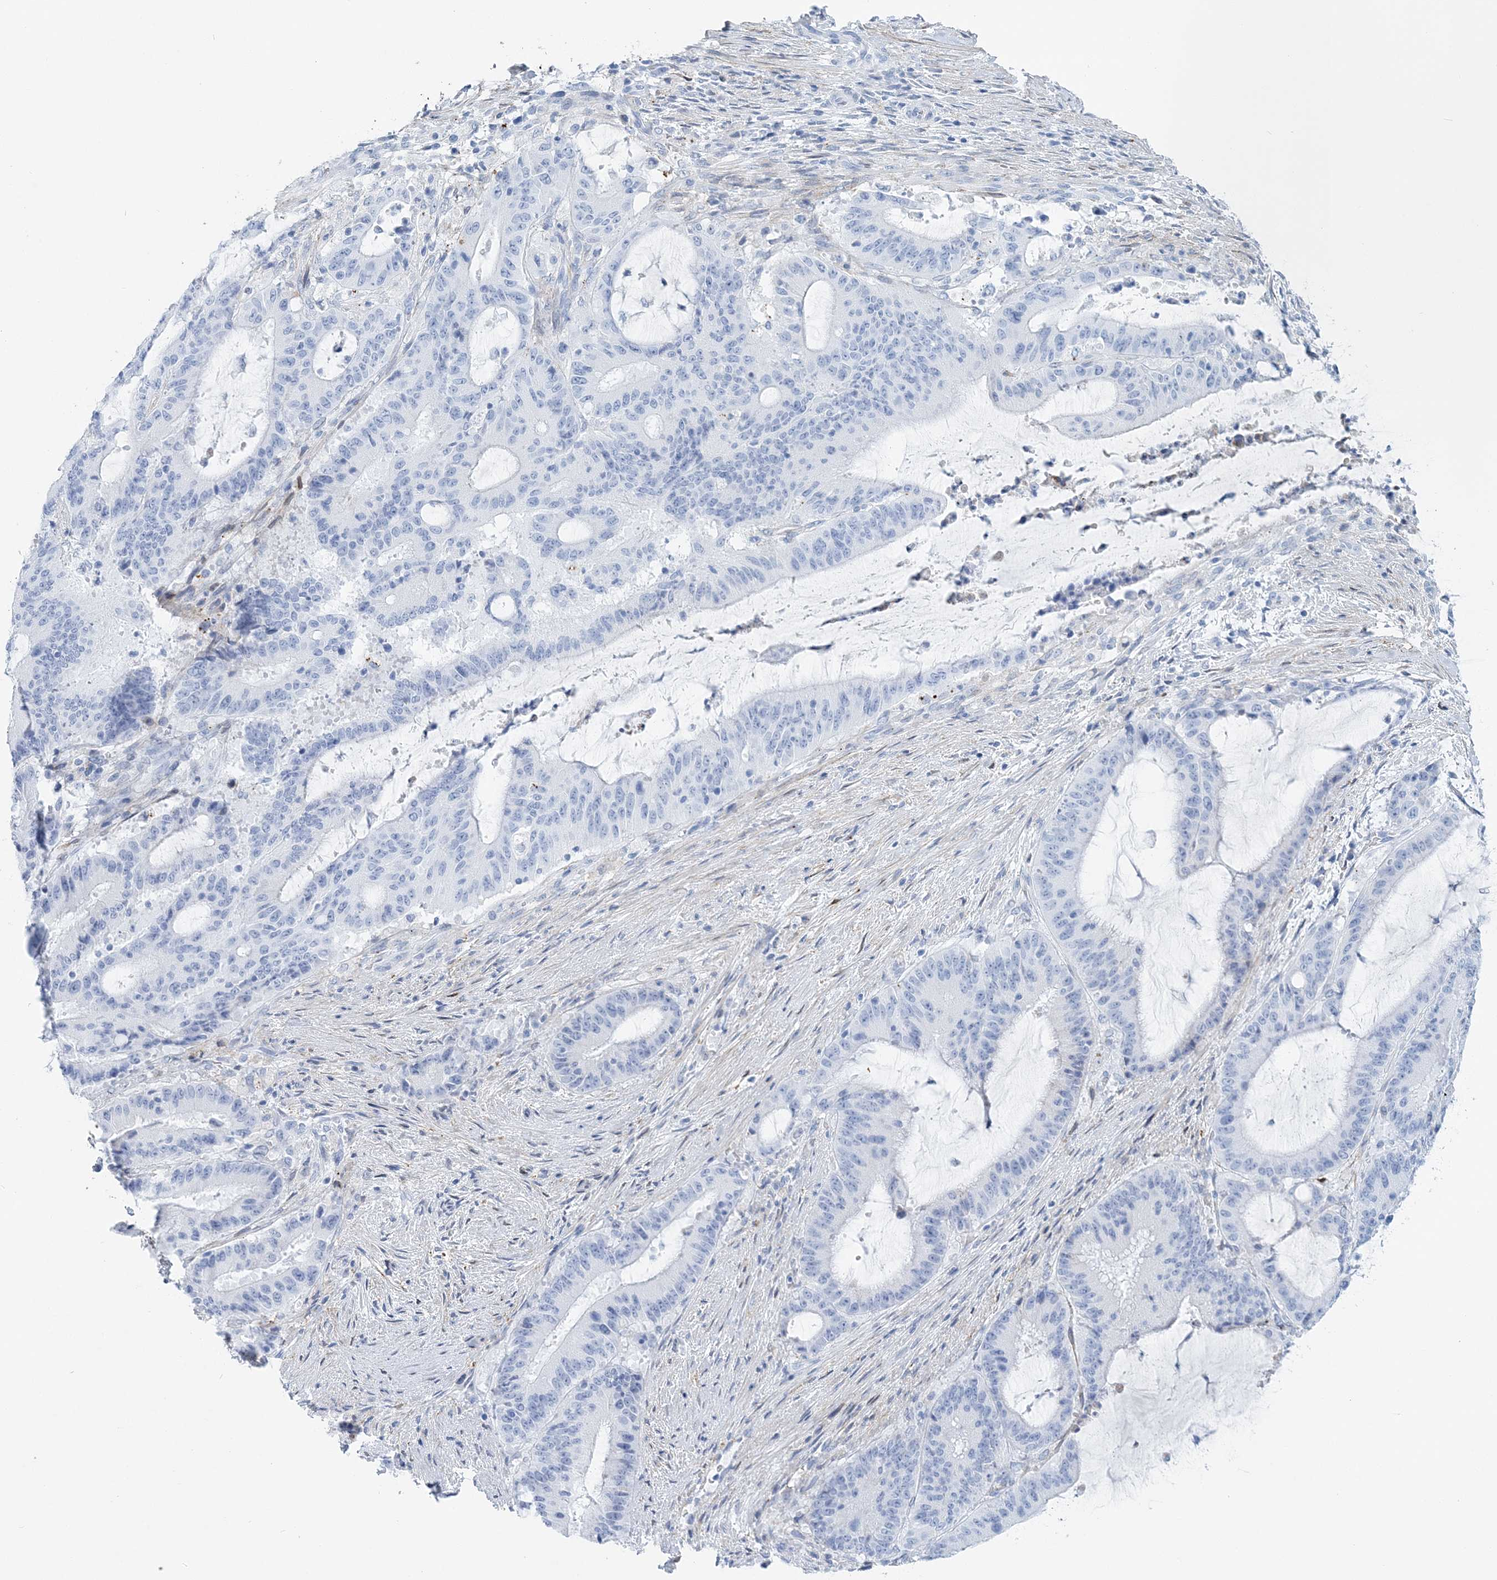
{"staining": {"intensity": "negative", "quantity": "none", "location": "none"}, "tissue": "liver cancer", "cell_type": "Tumor cells", "image_type": "cancer", "snomed": [{"axis": "morphology", "description": "Normal tissue, NOS"}, {"axis": "morphology", "description": "Cholangiocarcinoma"}, {"axis": "topography", "description": "Liver"}, {"axis": "topography", "description": "Peripheral nerve tissue"}], "caption": "High magnification brightfield microscopy of liver cancer stained with DAB (3,3'-diaminobenzidine) (brown) and counterstained with hematoxylin (blue): tumor cells show no significant positivity. The staining was performed using DAB (3,3'-diaminobenzidine) to visualize the protein expression in brown, while the nuclei were stained in blue with hematoxylin (Magnification: 20x).", "gene": "NKX6-1", "patient": {"sex": "female", "age": 73}}